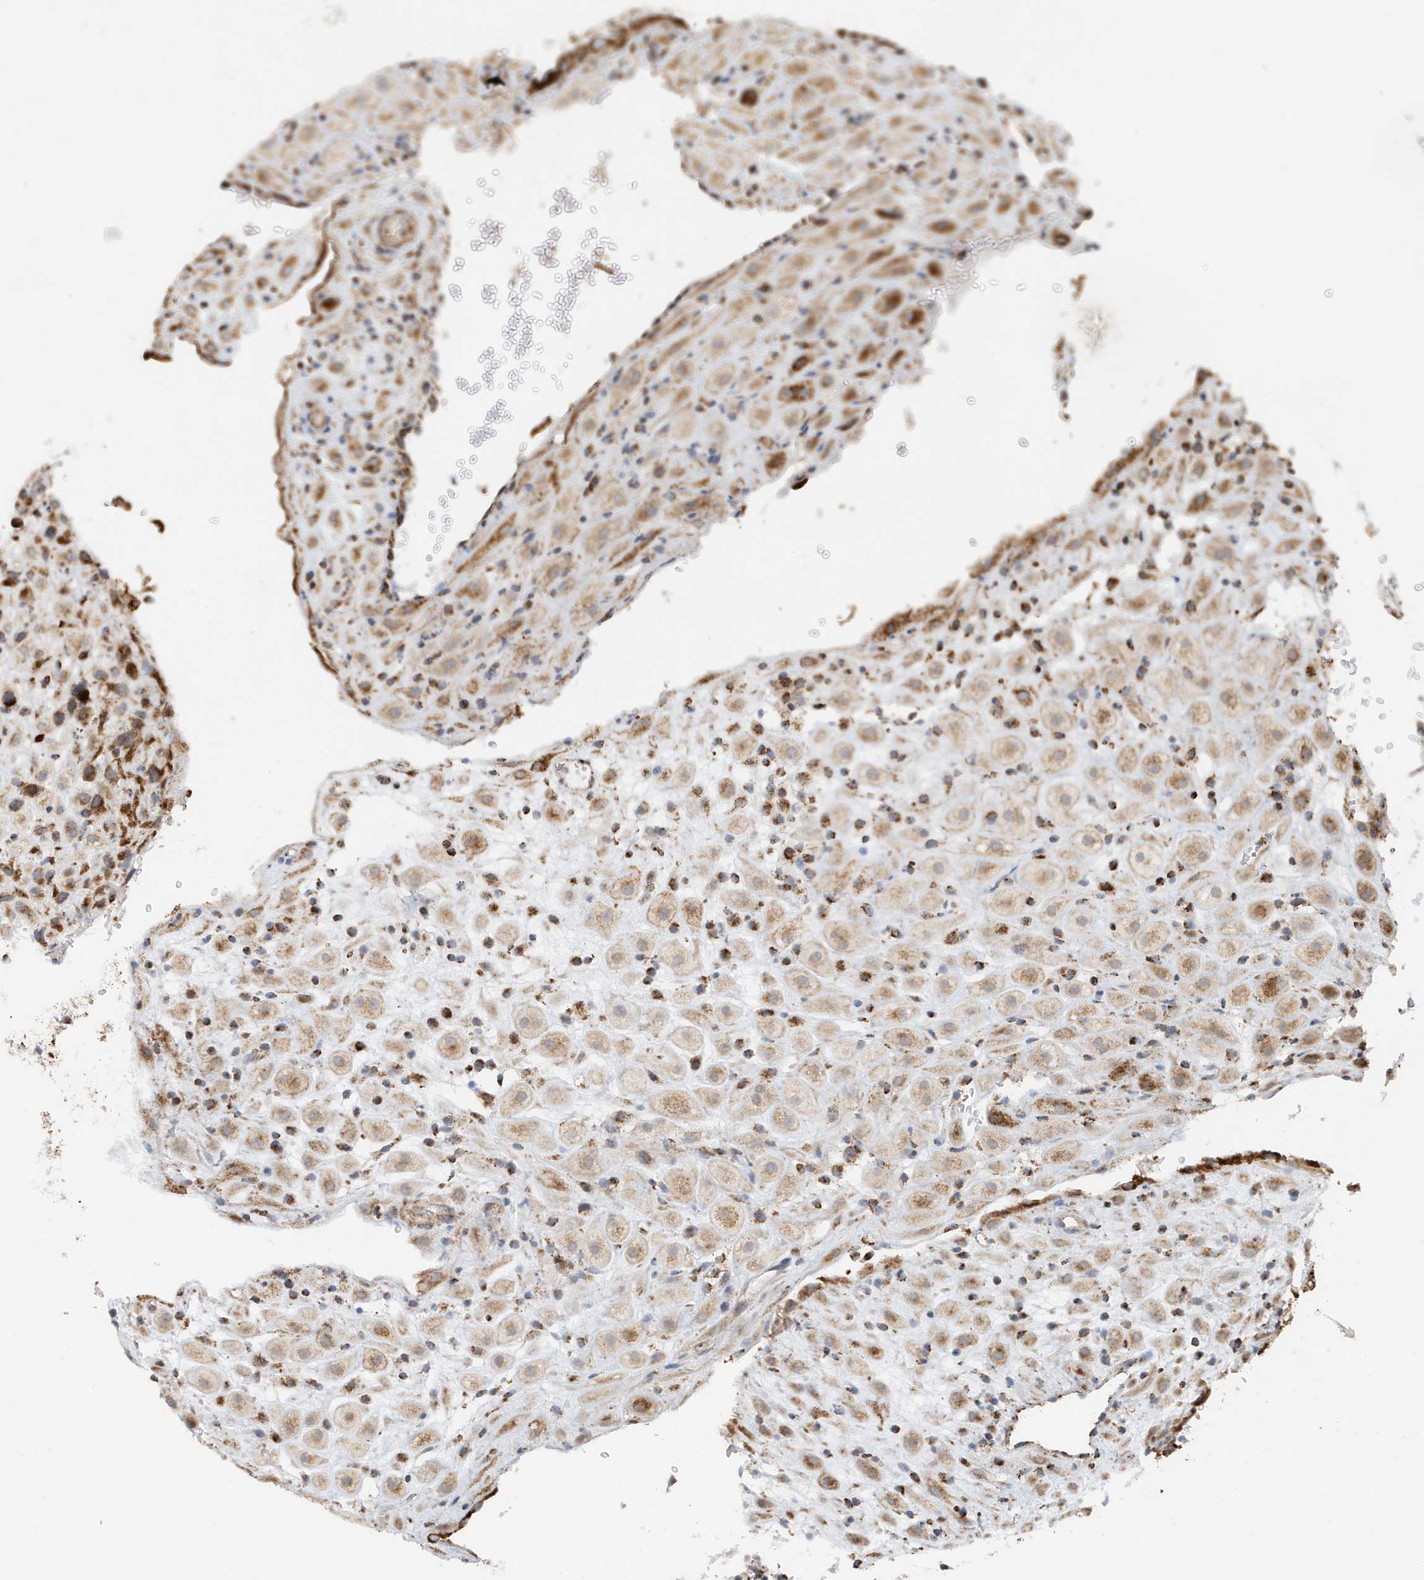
{"staining": {"intensity": "moderate", "quantity": ">75%", "location": "cytoplasmic/membranous"}, "tissue": "placenta", "cell_type": "Decidual cells", "image_type": "normal", "snomed": [{"axis": "morphology", "description": "Normal tissue, NOS"}, {"axis": "topography", "description": "Placenta"}], "caption": "Placenta stained with DAB immunohistochemistry demonstrates medium levels of moderate cytoplasmic/membranous expression in about >75% of decidual cells.", "gene": "MAN1A1", "patient": {"sex": "female", "age": 35}}